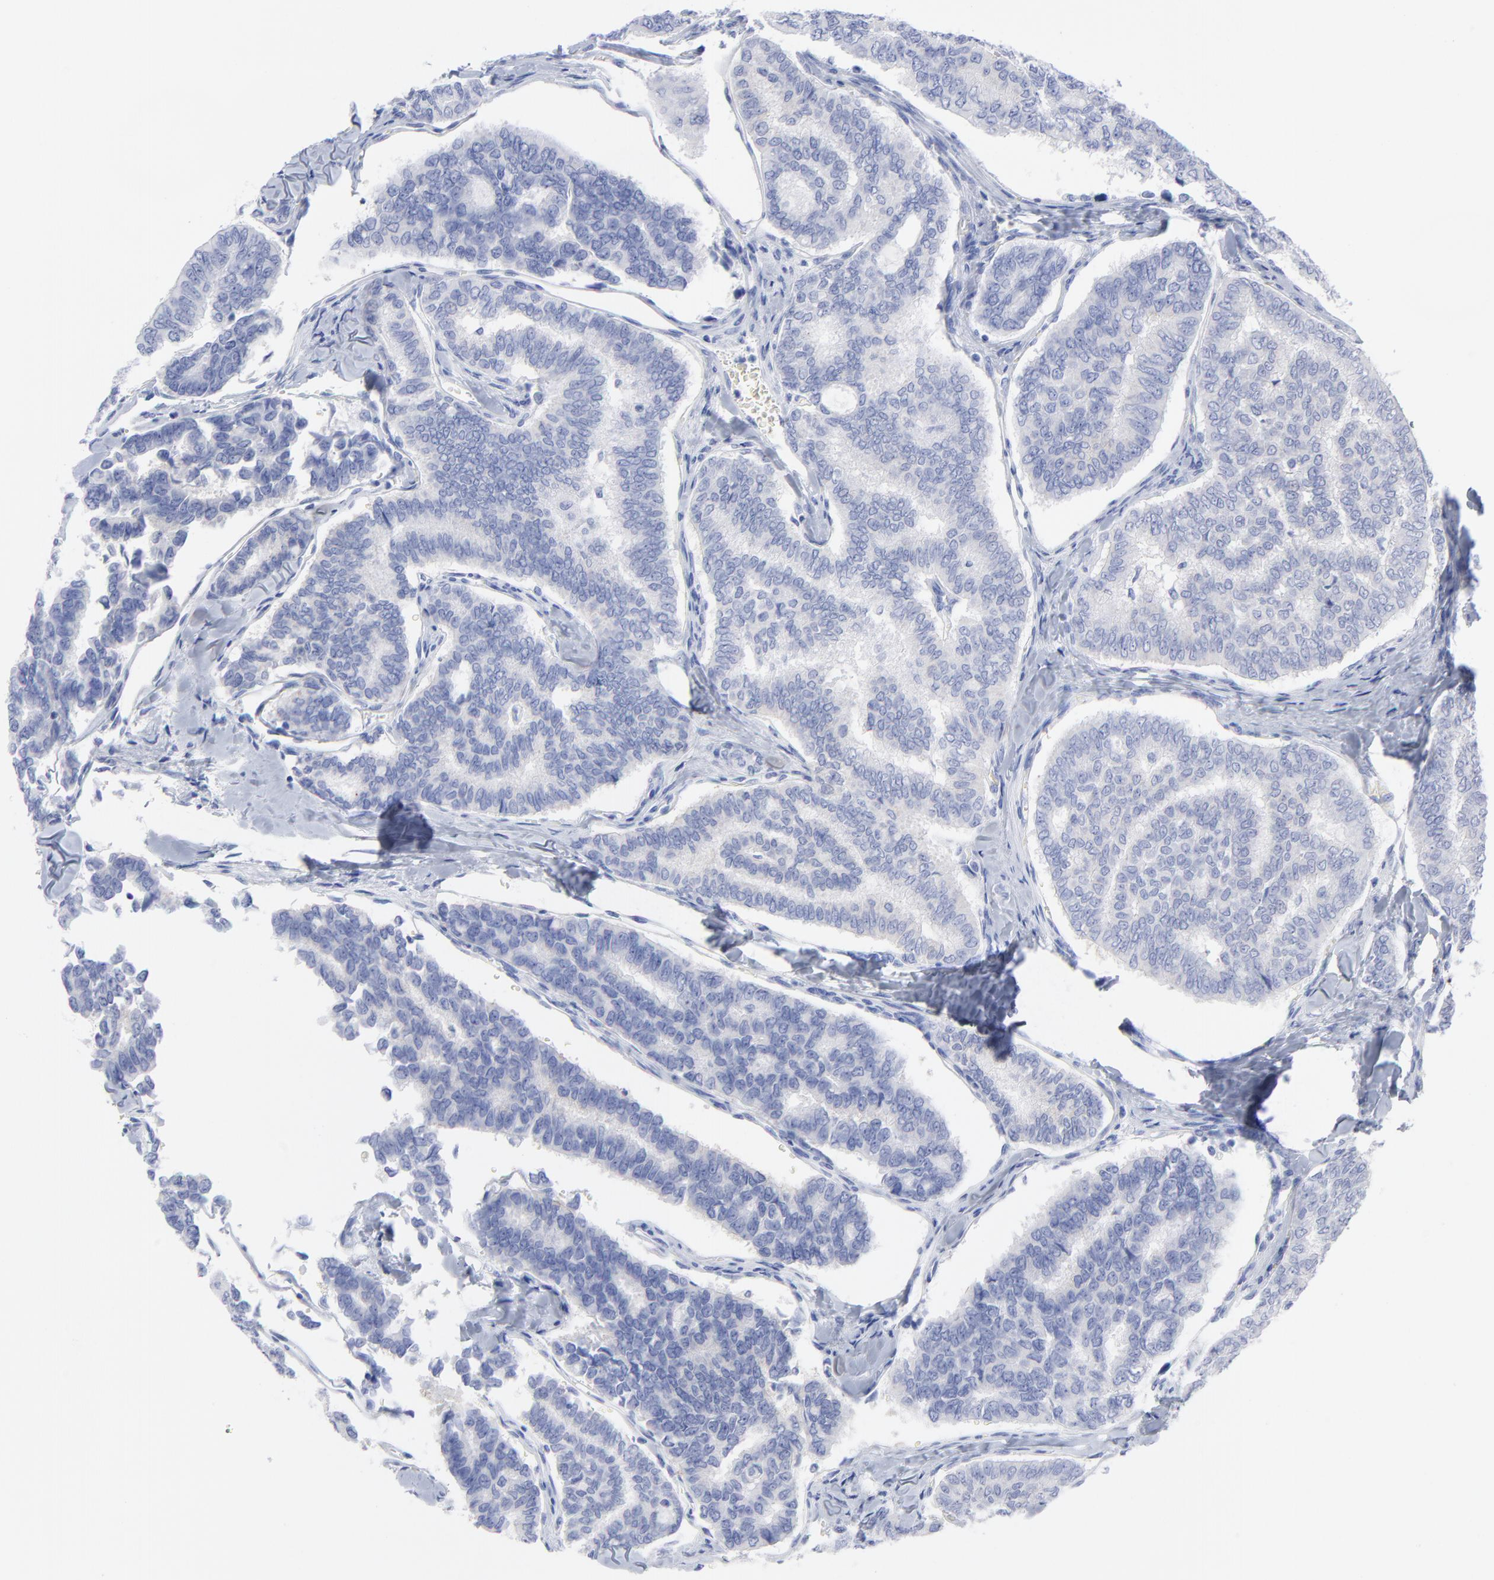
{"staining": {"intensity": "negative", "quantity": "none", "location": "none"}, "tissue": "thyroid cancer", "cell_type": "Tumor cells", "image_type": "cancer", "snomed": [{"axis": "morphology", "description": "Papillary adenocarcinoma, NOS"}, {"axis": "topography", "description": "Thyroid gland"}], "caption": "Immunohistochemistry image of neoplastic tissue: papillary adenocarcinoma (thyroid) stained with DAB (3,3'-diaminobenzidine) displays no significant protein expression in tumor cells. (IHC, brightfield microscopy, high magnification).", "gene": "CNTN3", "patient": {"sex": "female", "age": 35}}